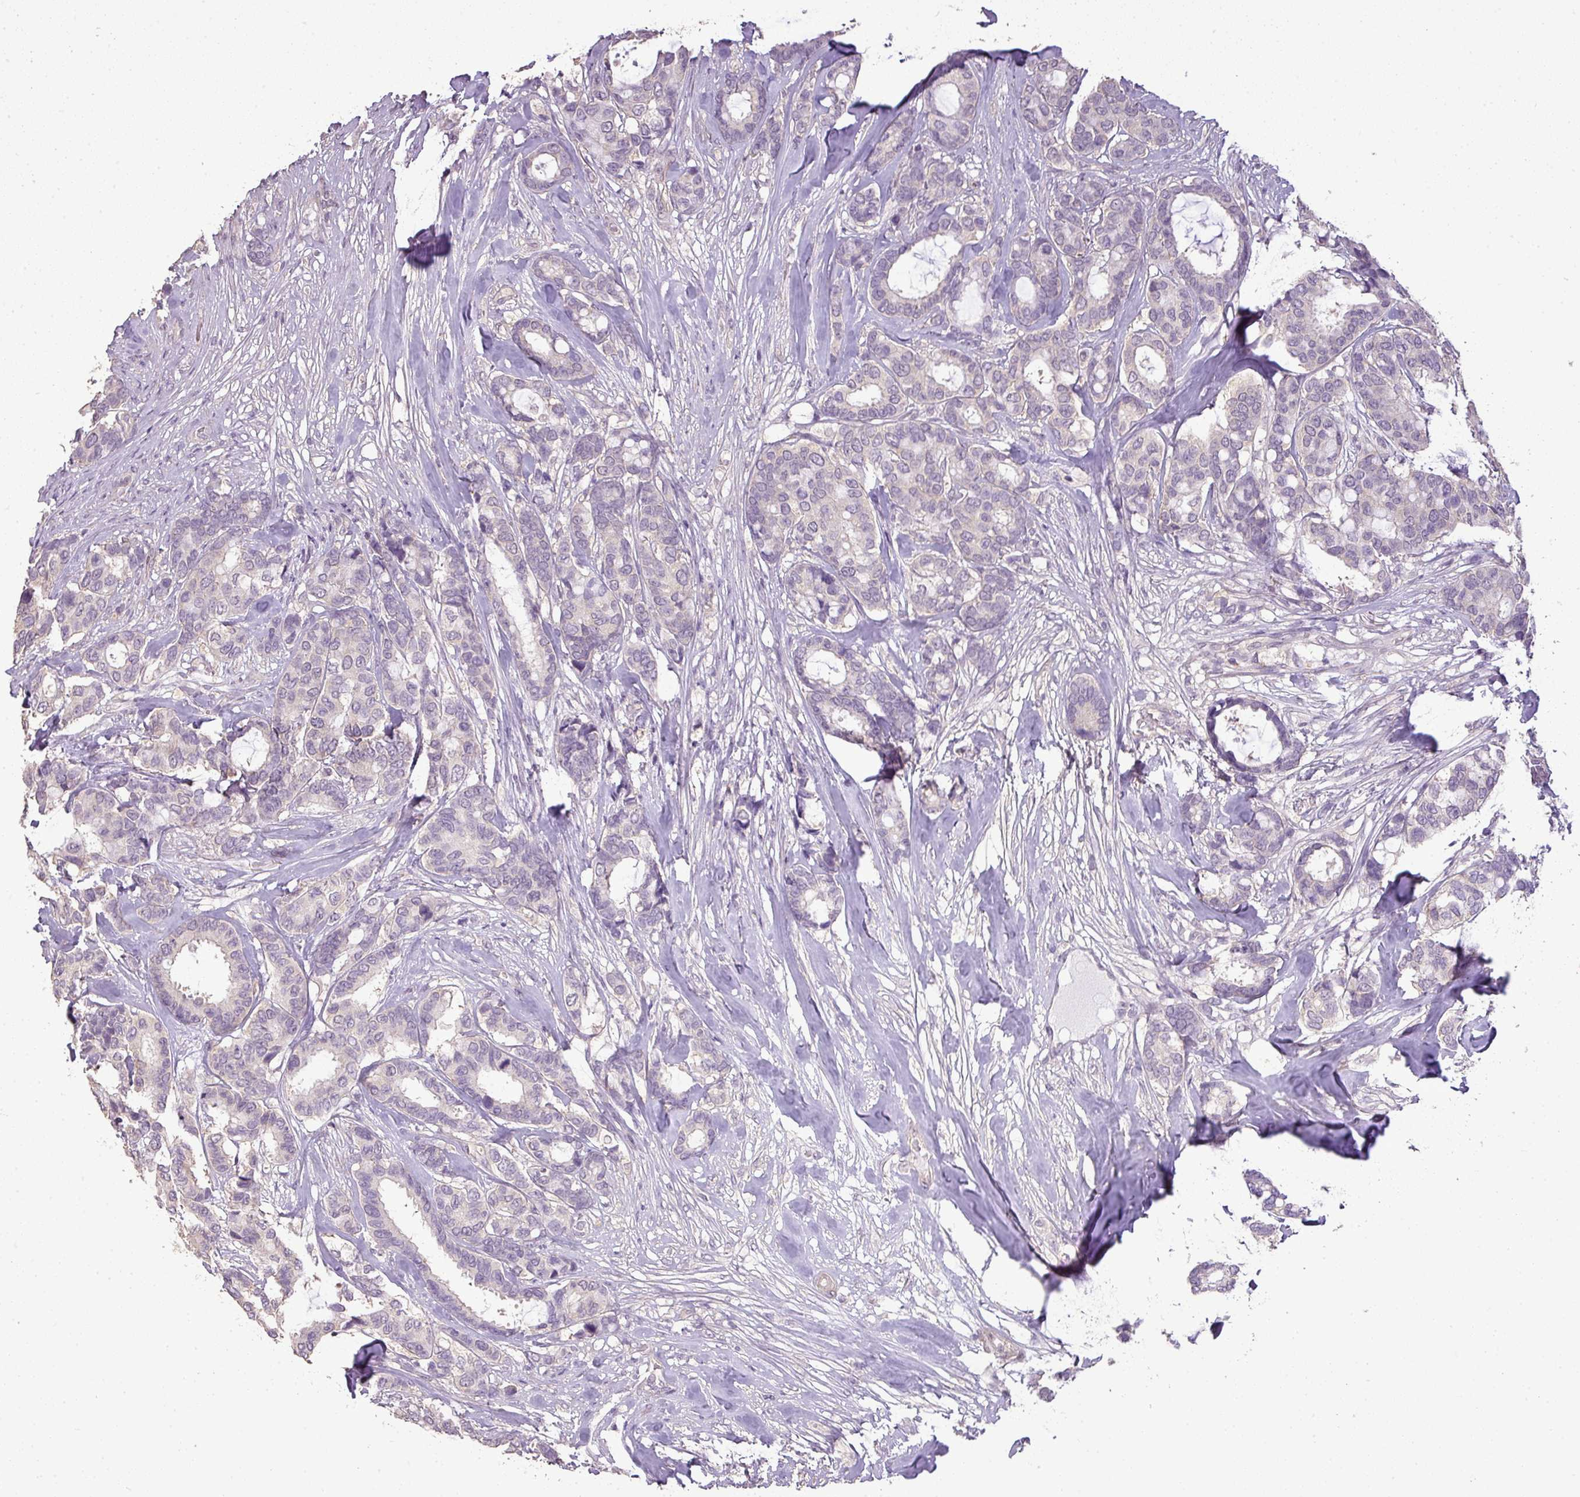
{"staining": {"intensity": "negative", "quantity": "none", "location": "none"}, "tissue": "breast cancer", "cell_type": "Tumor cells", "image_type": "cancer", "snomed": [{"axis": "morphology", "description": "Duct carcinoma"}, {"axis": "topography", "description": "Breast"}], "caption": "Immunohistochemical staining of breast cancer demonstrates no significant positivity in tumor cells. (Immunohistochemistry, brightfield microscopy, high magnification).", "gene": "LY9", "patient": {"sex": "female", "age": 87}}